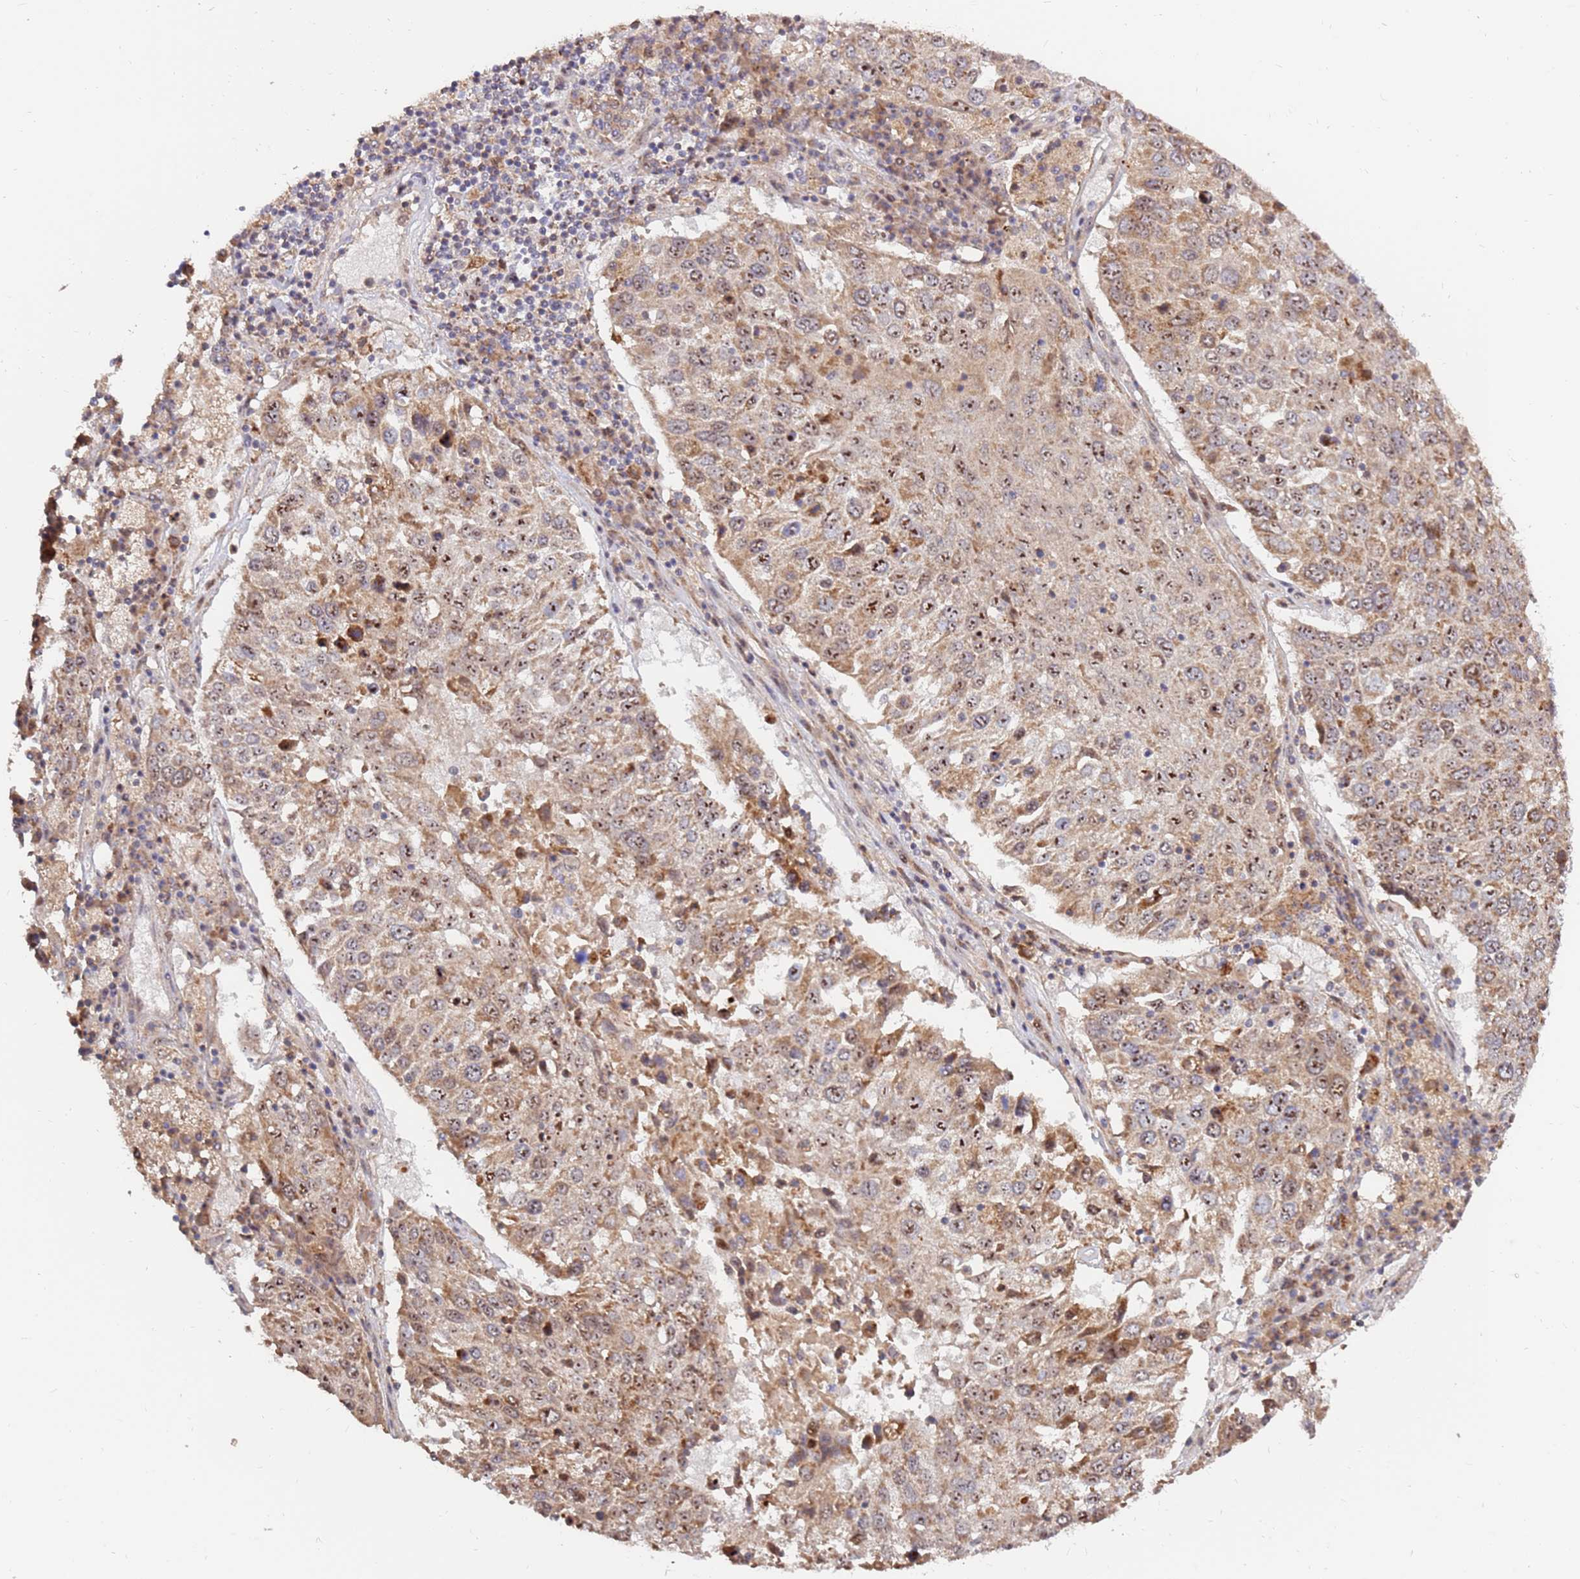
{"staining": {"intensity": "moderate", "quantity": ">75%", "location": "cytoplasmic/membranous,nuclear"}, "tissue": "lung cancer", "cell_type": "Tumor cells", "image_type": "cancer", "snomed": [{"axis": "morphology", "description": "Squamous cell carcinoma, NOS"}, {"axis": "topography", "description": "Lung"}], "caption": "Protein staining of lung cancer tissue exhibits moderate cytoplasmic/membranous and nuclear positivity in approximately >75% of tumor cells. (DAB = brown stain, brightfield microscopy at high magnification).", "gene": "KIF25", "patient": {"sex": "male", "age": 65}}